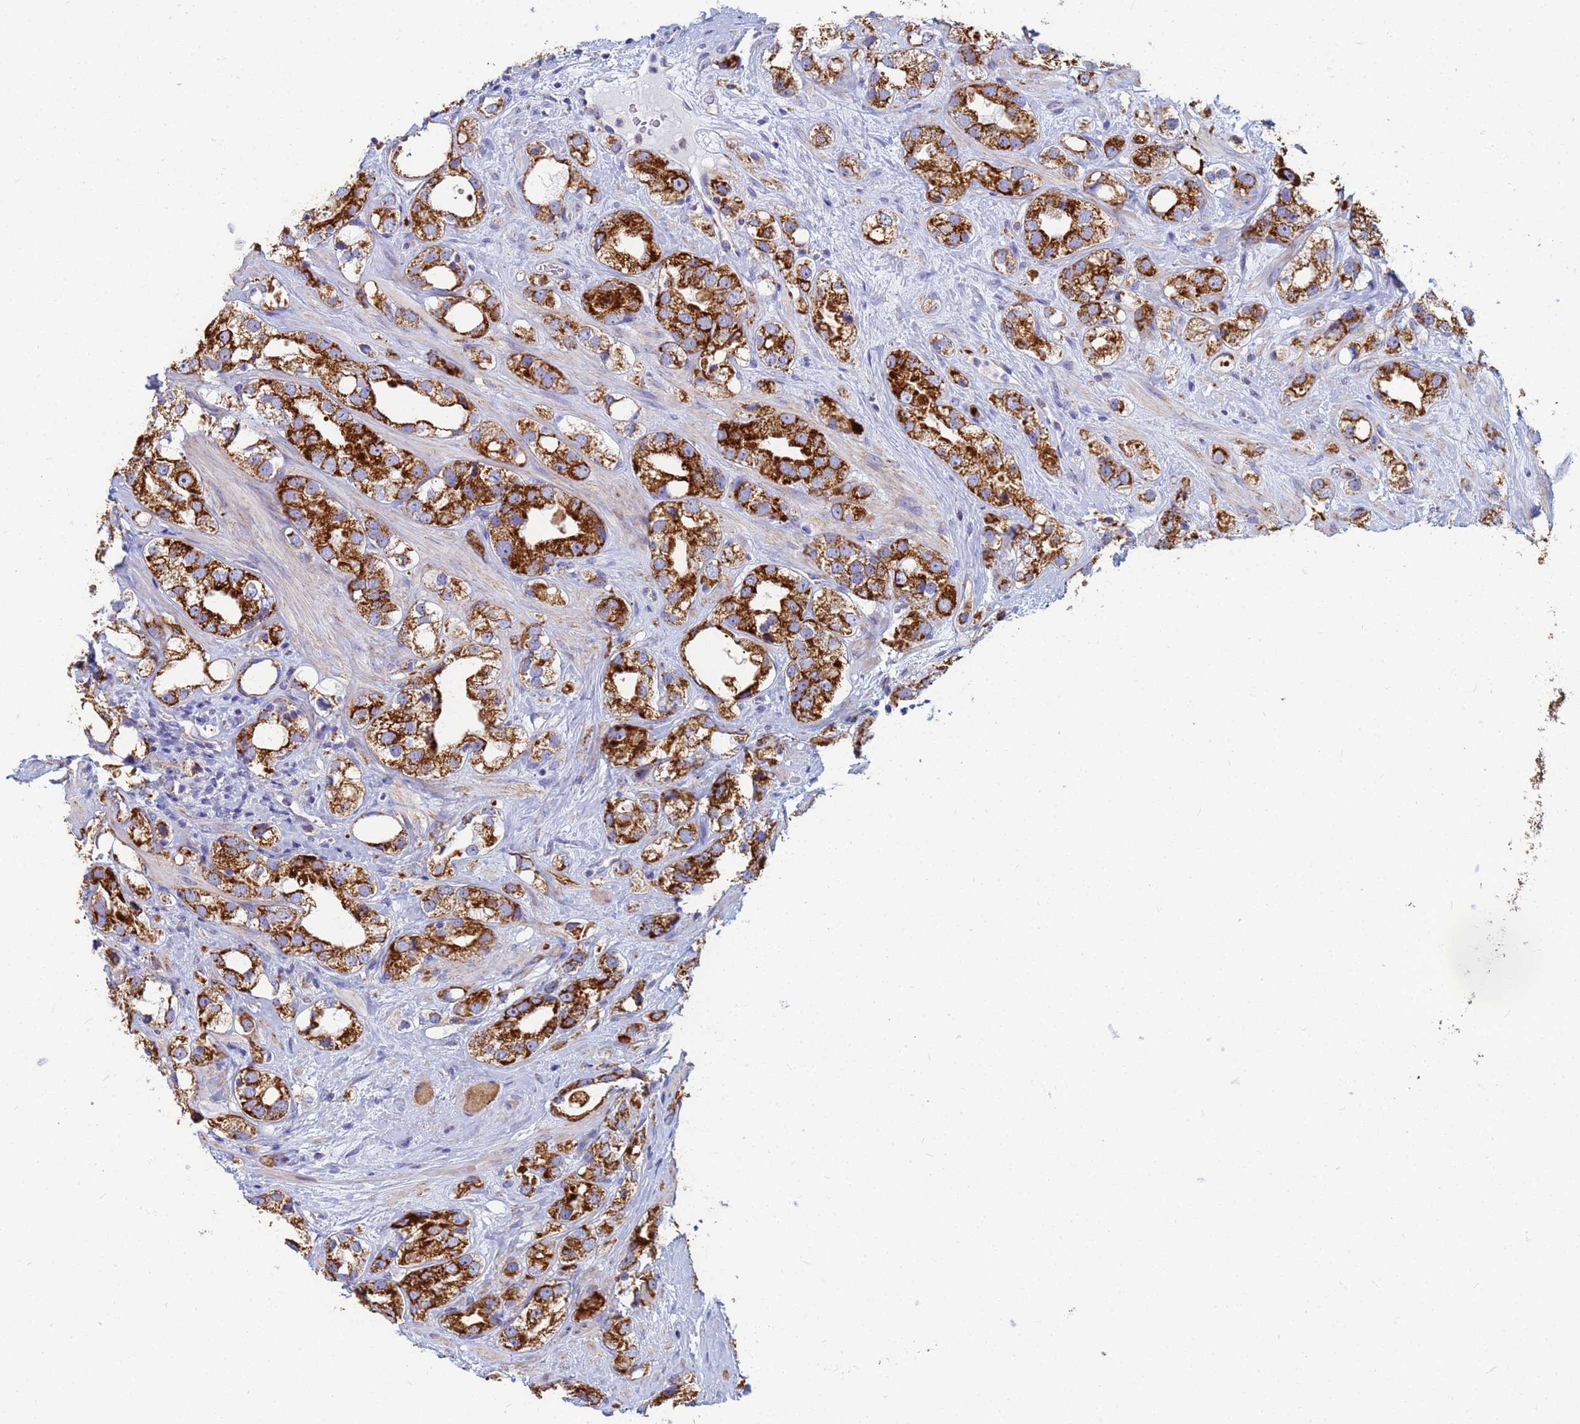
{"staining": {"intensity": "strong", "quantity": ">75%", "location": "cytoplasmic/membranous"}, "tissue": "prostate cancer", "cell_type": "Tumor cells", "image_type": "cancer", "snomed": [{"axis": "morphology", "description": "Adenocarcinoma, NOS"}, {"axis": "topography", "description": "Prostate"}], "caption": "Protein positivity by immunohistochemistry (IHC) demonstrates strong cytoplasmic/membranous positivity in approximately >75% of tumor cells in adenocarcinoma (prostate).", "gene": "UQCRH", "patient": {"sex": "male", "age": 79}}